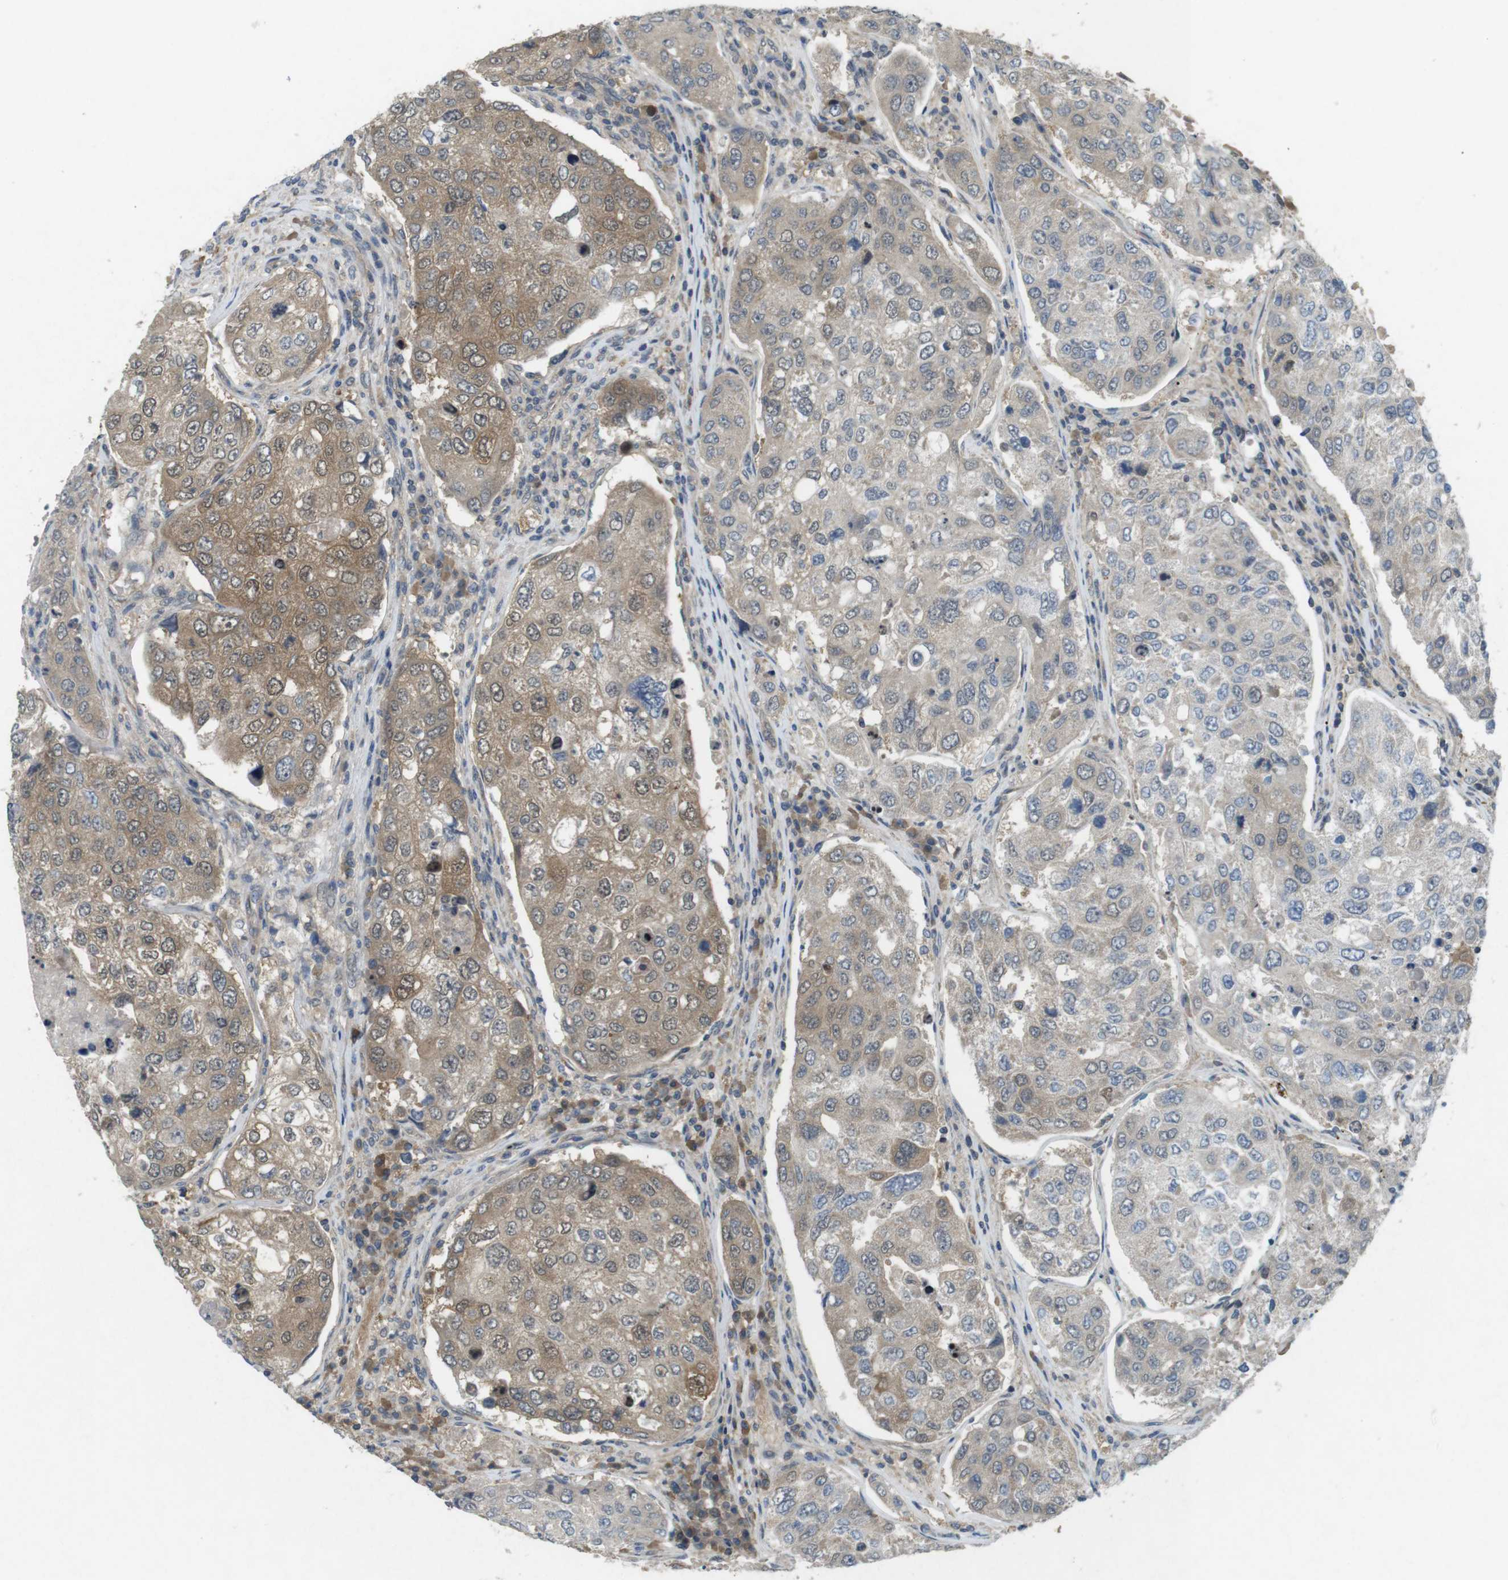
{"staining": {"intensity": "weak", "quantity": "25%-75%", "location": "cytoplasmic/membranous"}, "tissue": "urothelial cancer", "cell_type": "Tumor cells", "image_type": "cancer", "snomed": [{"axis": "morphology", "description": "Urothelial carcinoma, High grade"}, {"axis": "topography", "description": "Lymph node"}, {"axis": "topography", "description": "Urinary bladder"}], "caption": "A high-resolution image shows immunohistochemistry staining of urothelial cancer, which exhibits weak cytoplasmic/membranous expression in approximately 25%-75% of tumor cells.", "gene": "SUGT1", "patient": {"sex": "male", "age": 51}}